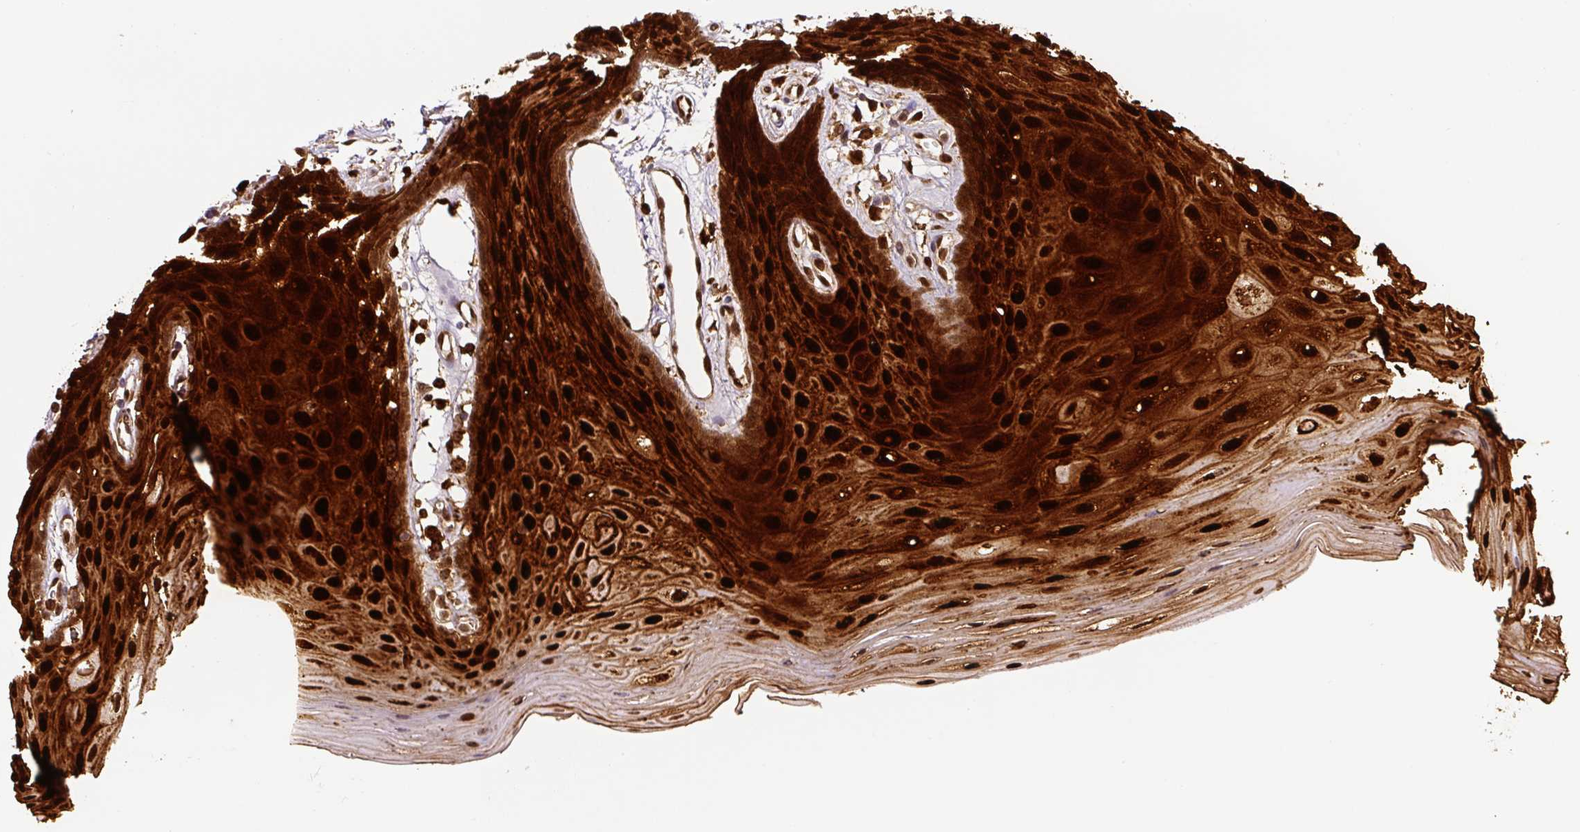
{"staining": {"intensity": "strong", "quantity": ">75%", "location": "cytoplasmic/membranous,nuclear"}, "tissue": "oral mucosa", "cell_type": "Squamous epithelial cells", "image_type": "normal", "snomed": [{"axis": "morphology", "description": "Normal tissue, NOS"}, {"axis": "topography", "description": "Oral tissue"}, {"axis": "topography", "description": "Tounge, NOS"}], "caption": "Immunohistochemical staining of benign oral mucosa demonstrates >75% levels of strong cytoplasmic/membranous,nuclear protein expression in approximately >75% of squamous epithelial cells. (Brightfield microscopy of DAB IHC at high magnification).", "gene": "ANXA1", "patient": {"sex": "female", "age": 59}}